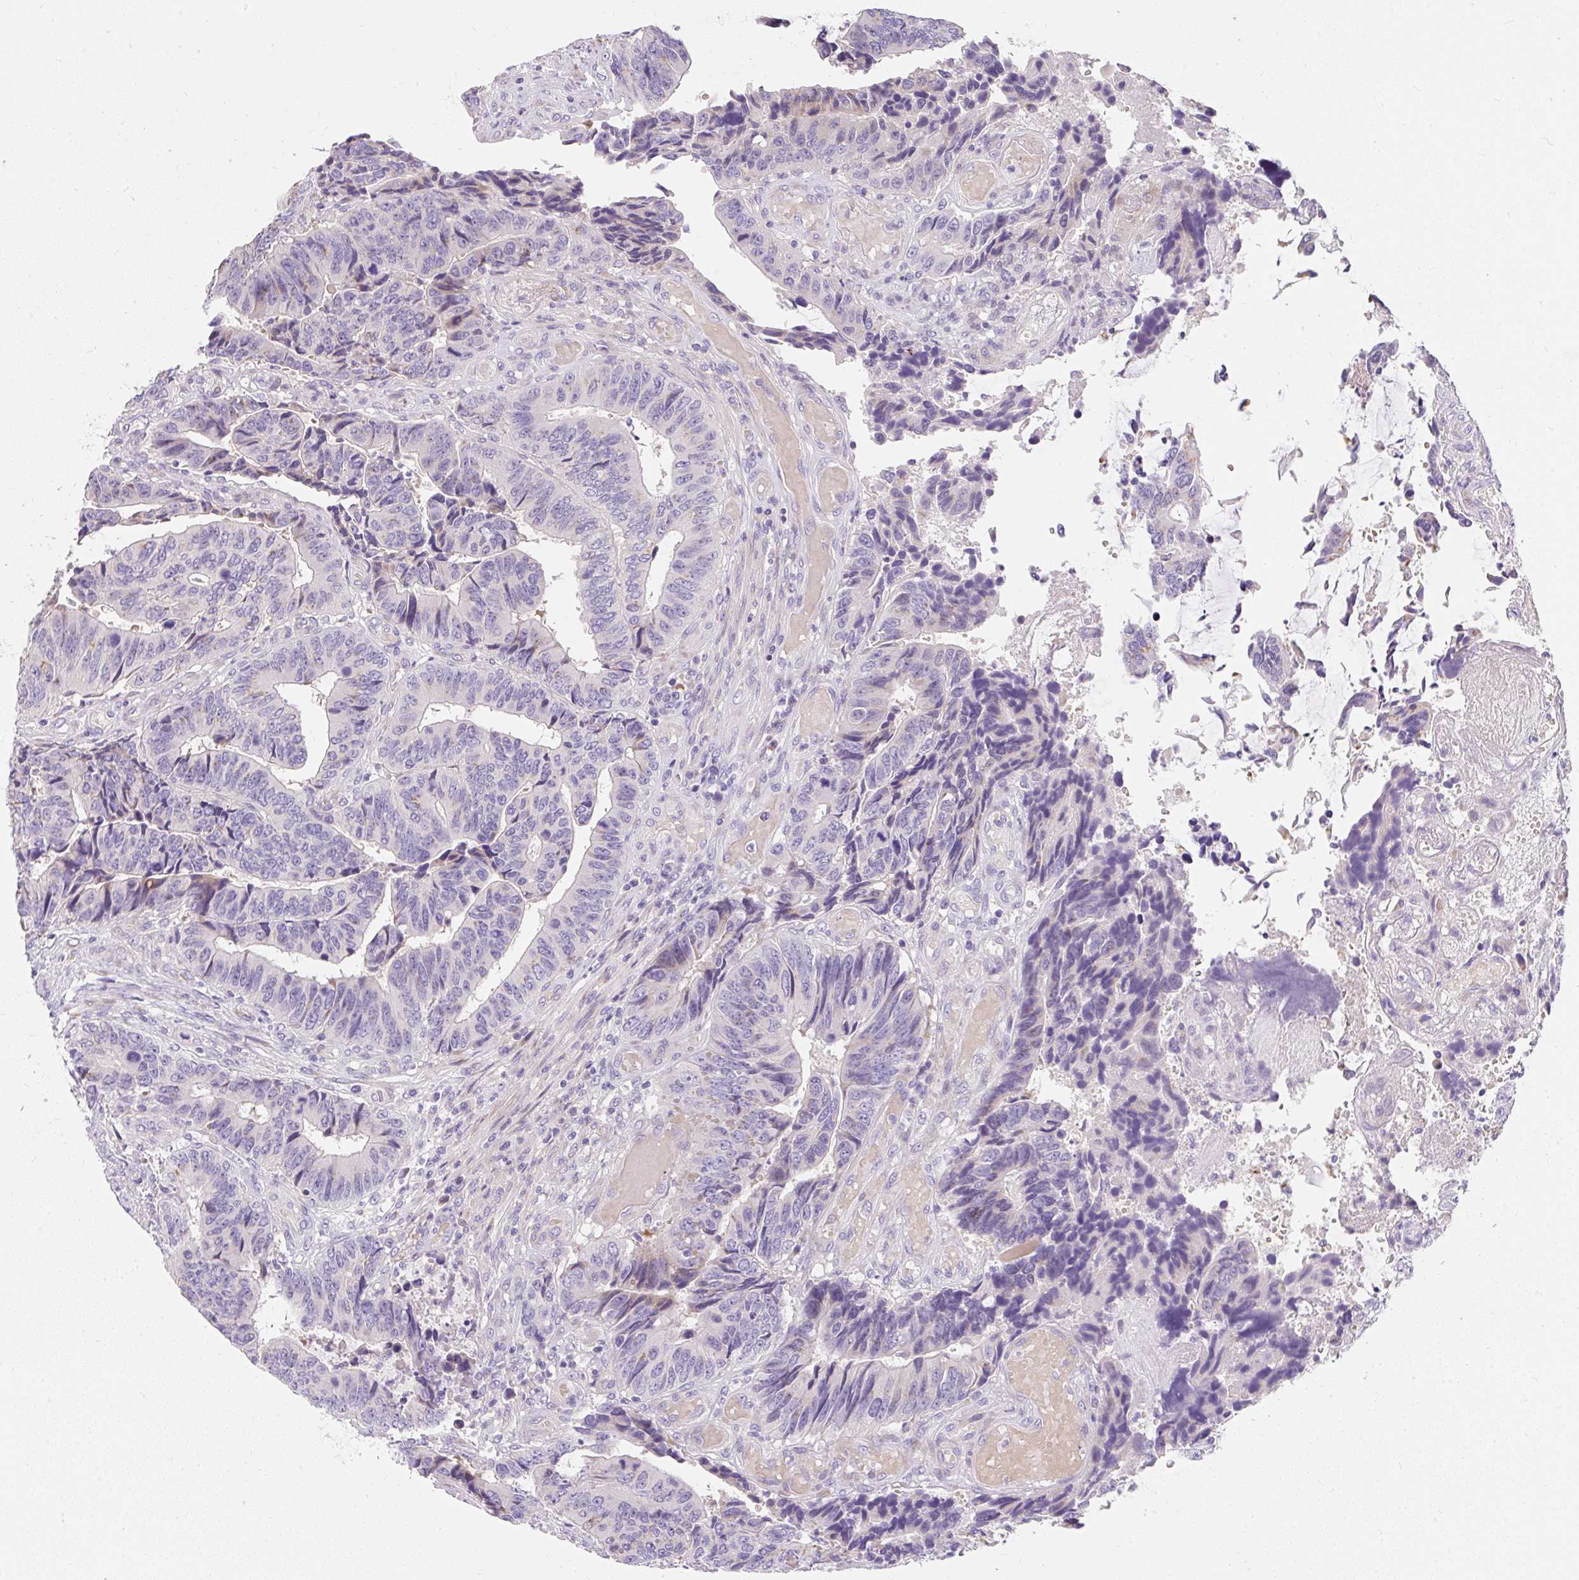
{"staining": {"intensity": "weak", "quantity": "<25%", "location": "cytoplasmic/membranous"}, "tissue": "colorectal cancer", "cell_type": "Tumor cells", "image_type": "cancer", "snomed": [{"axis": "morphology", "description": "Adenocarcinoma, NOS"}, {"axis": "topography", "description": "Colon"}], "caption": "High magnification brightfield microscopy of colorectal cancer (adenocarcinoma) stained with DAB (brown) and counterstained with hematoxylin (blue): tumor cells show no significant positivity.", "gene": "DTX4", "patient": {"sex": "male", "age": 87}}